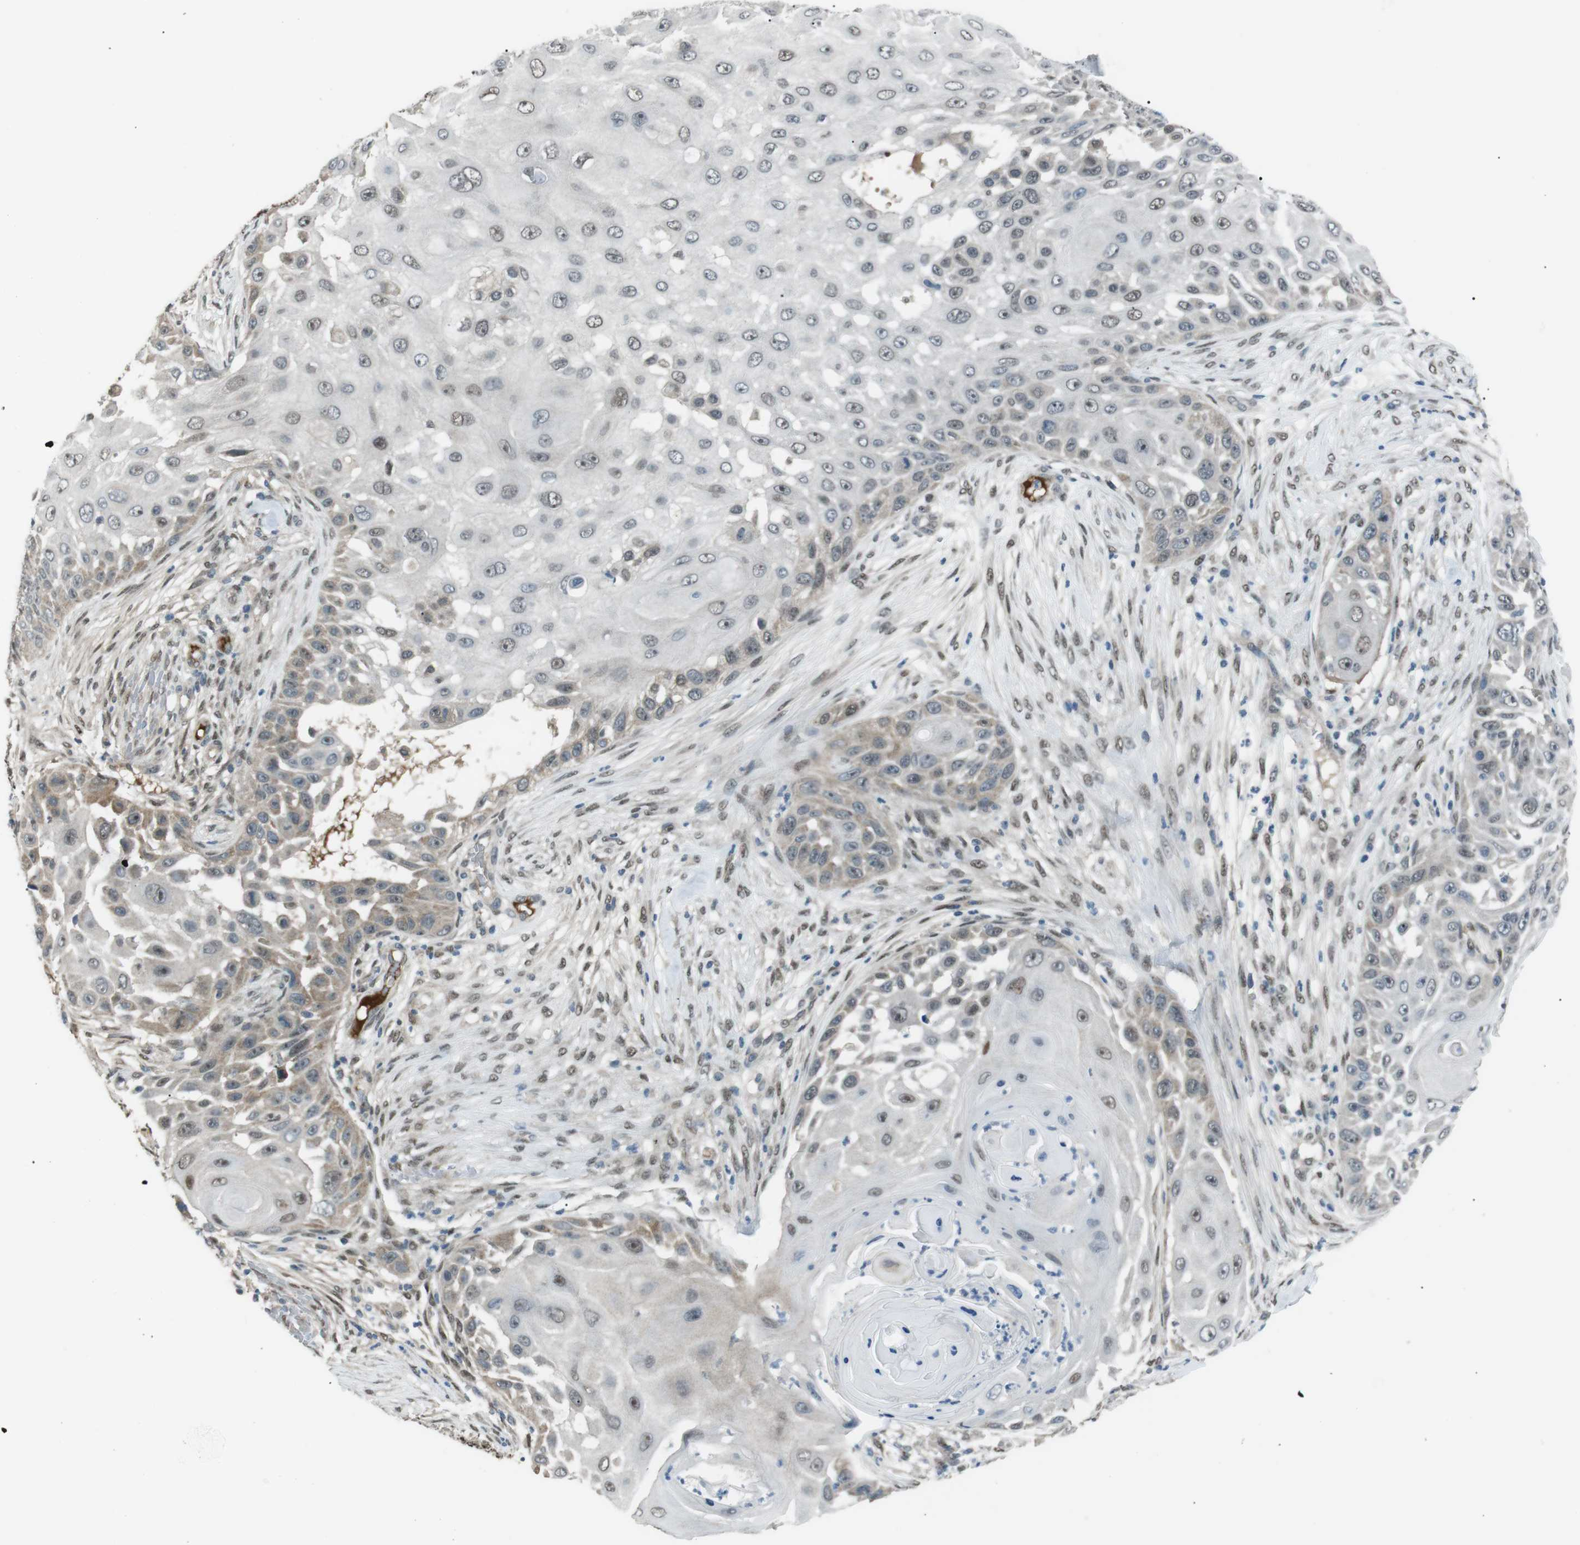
{"staining": {"intensity": "weak", "quantity": "25%-75%", "location": "nuclear"}, "tissue": "skin cancer", "cell_type": "Tumor cells", "image_type": "cancer", "snomed": [{"axis": "morphology", "description": "Squamous cell carcinoma, NOS"}, {"axis": "topography", "description": "Skin"}], "caption": "Immunohistochemistry (IHC) (DAB) staining of skin squamous cell carcinoma demonstrates weak nuclear protein expression in about 25%-75% of tumor cells.", "gene": "SRPK2", "patient": {"sex": "female", "age": 44}}